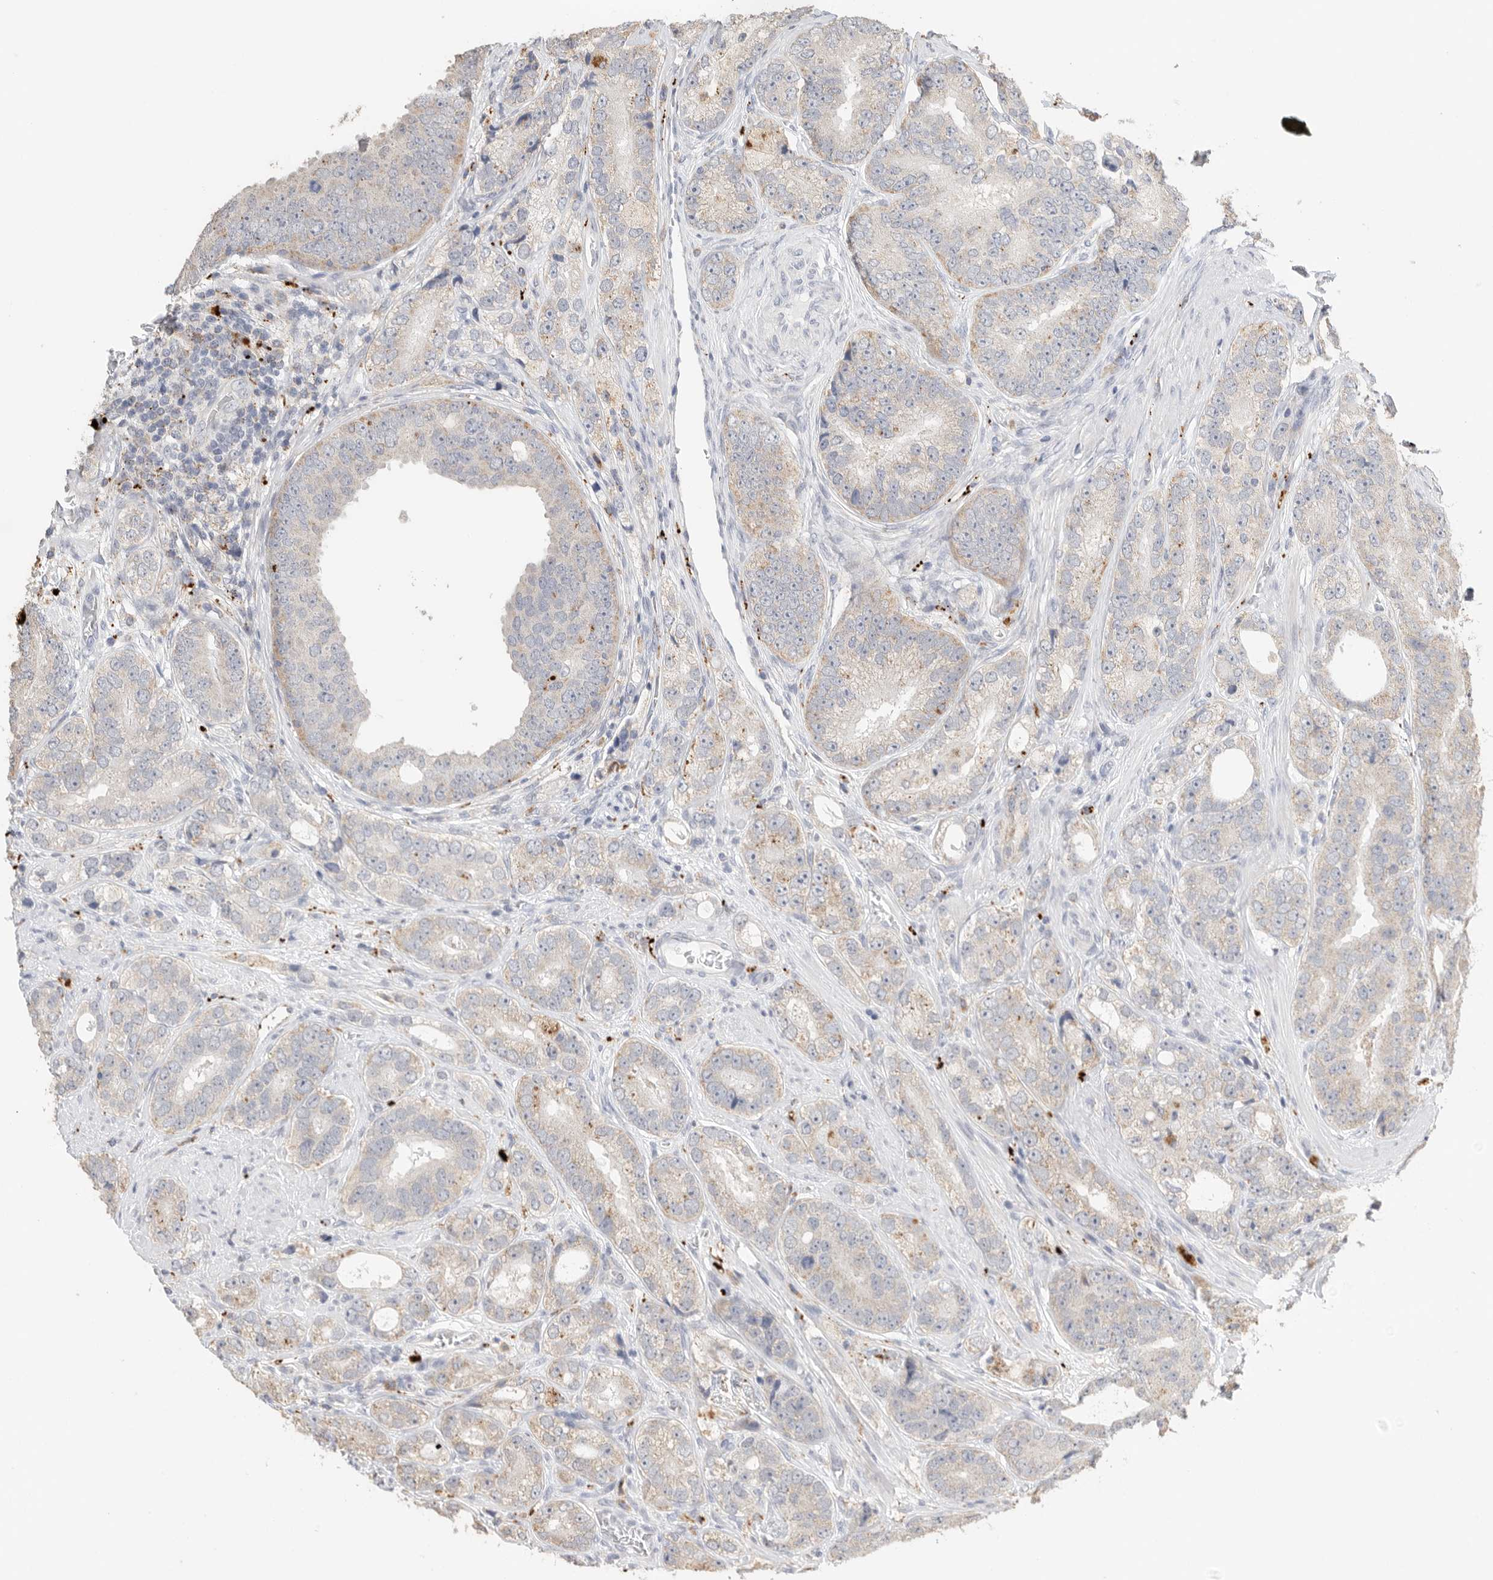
{"staining": {"intensity": "weak", "quantity": "25%-75%", "location": "cytoplasmic/membranous"}, "tissue": "prostate cancer", "cell_type": "Tumor cells", "image_type": "cancer", "snomed": [{"axis": "morphology", "description": "Adenocarcinoma, High grade"}, {"axis": "topography", "description": "Prostate"}], "caption": "This micrograph shows immunohistochemistry (IHC) staining of prostate cancer (high-grade adenocarcinoma), with low weak cytoplasmic/membranous expression in approximately 25%-75% of tumor cells.", "gene": "GGH", "patient": {"sex": "male", "age": 56}}